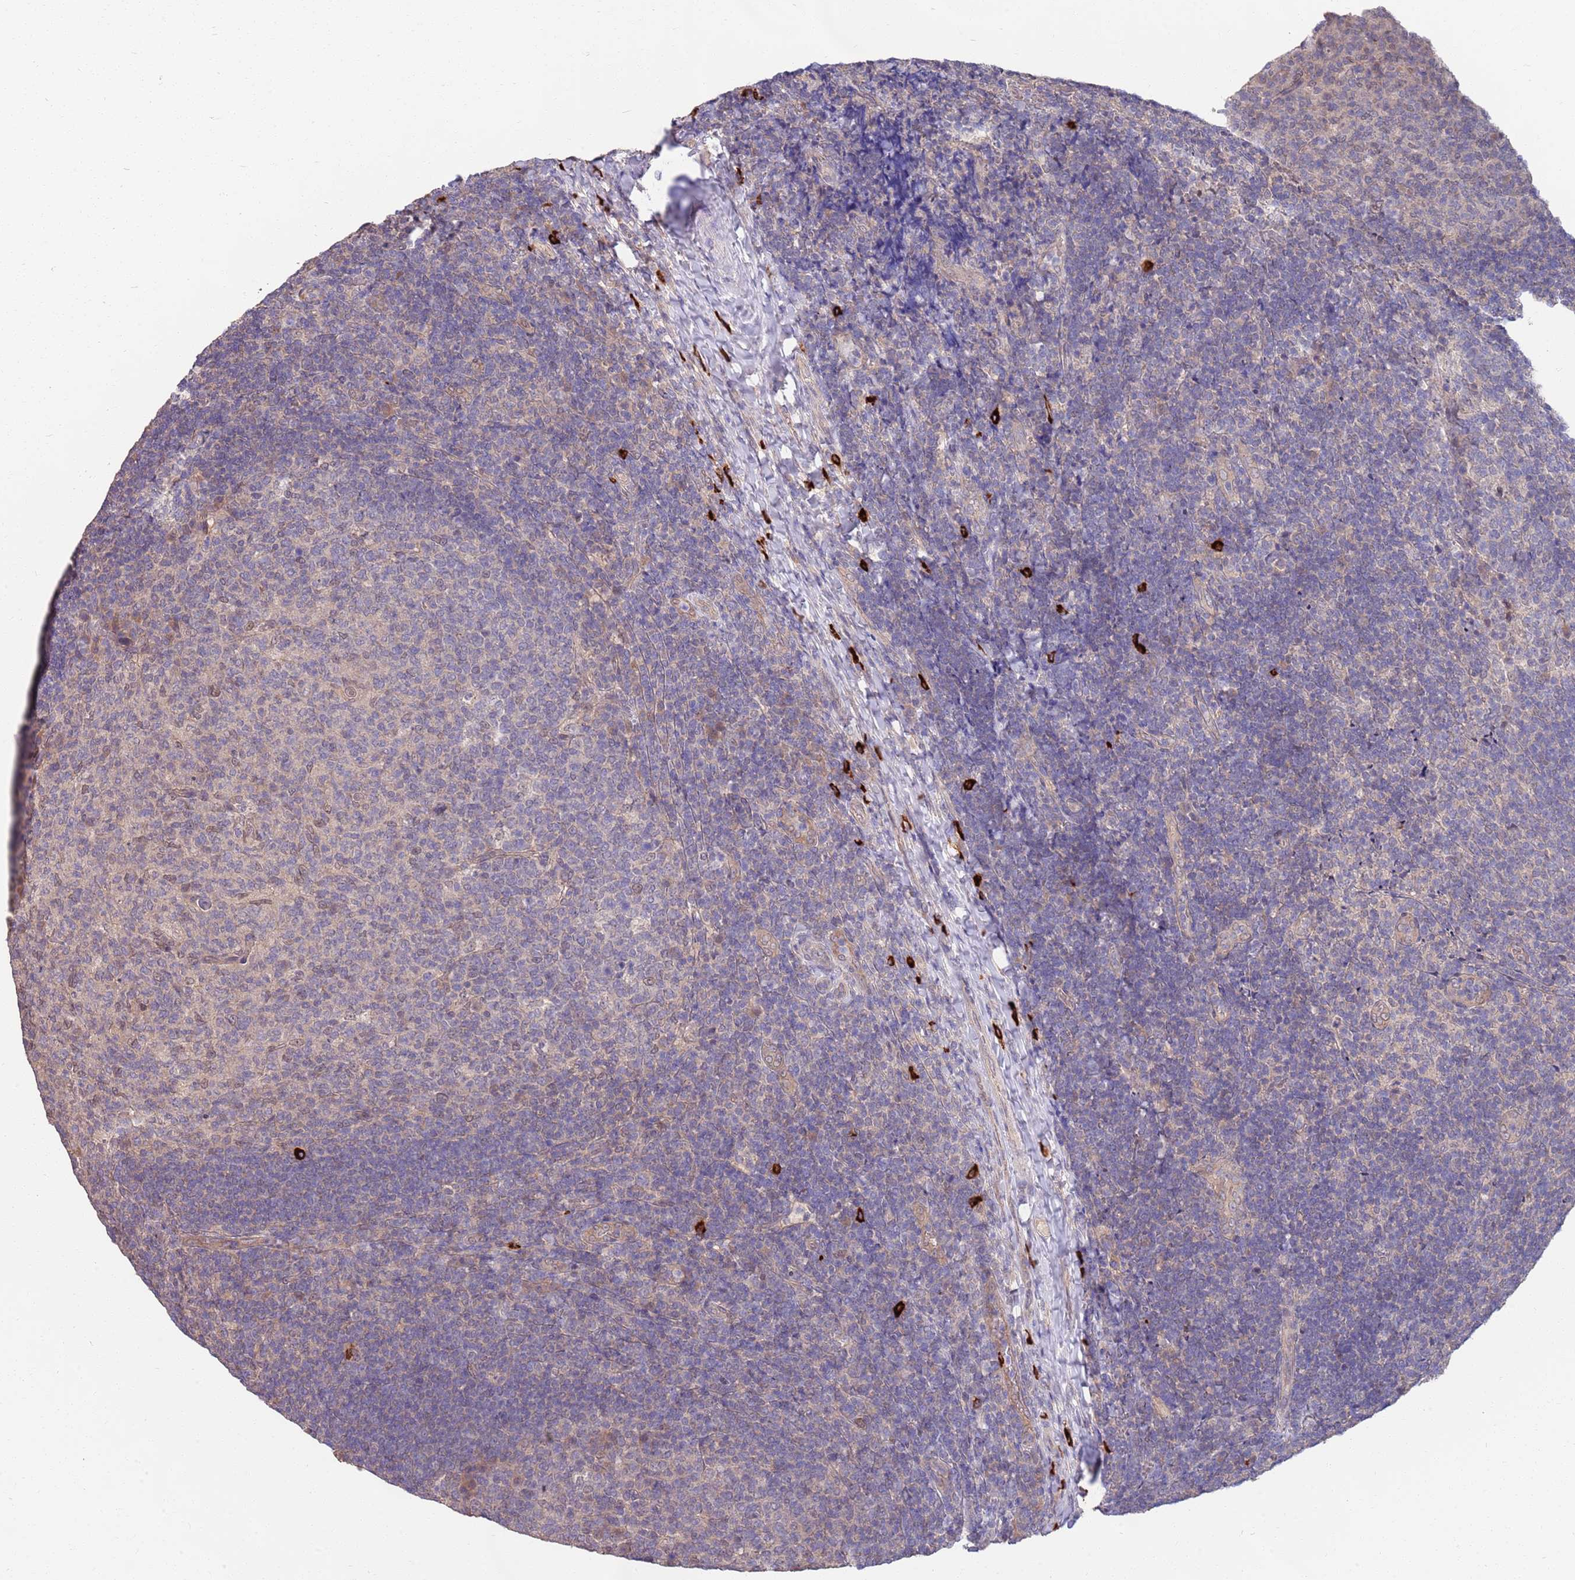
{"staining": {"intensity": "negative", "quantity": "none", "location": "none"}, "tissue": "tonsil", "cell_type": "Germinal center cells", "image_type": "normal", "snomed": [{"axis": "morphology", "description": "Normal tissue, NOS"}, {"axis": "topography", "description": "Tonsil"}], "caption": "Tonsil was stained to show a protein in brown. There is no significant positivity in germinal center cells. (DAB (3,3'-diaminobenzidine) immunohistochemistry (IHC), high magnification).", "gene": "MARVELD2", "patient": {"sex": "female", "age": 10}}